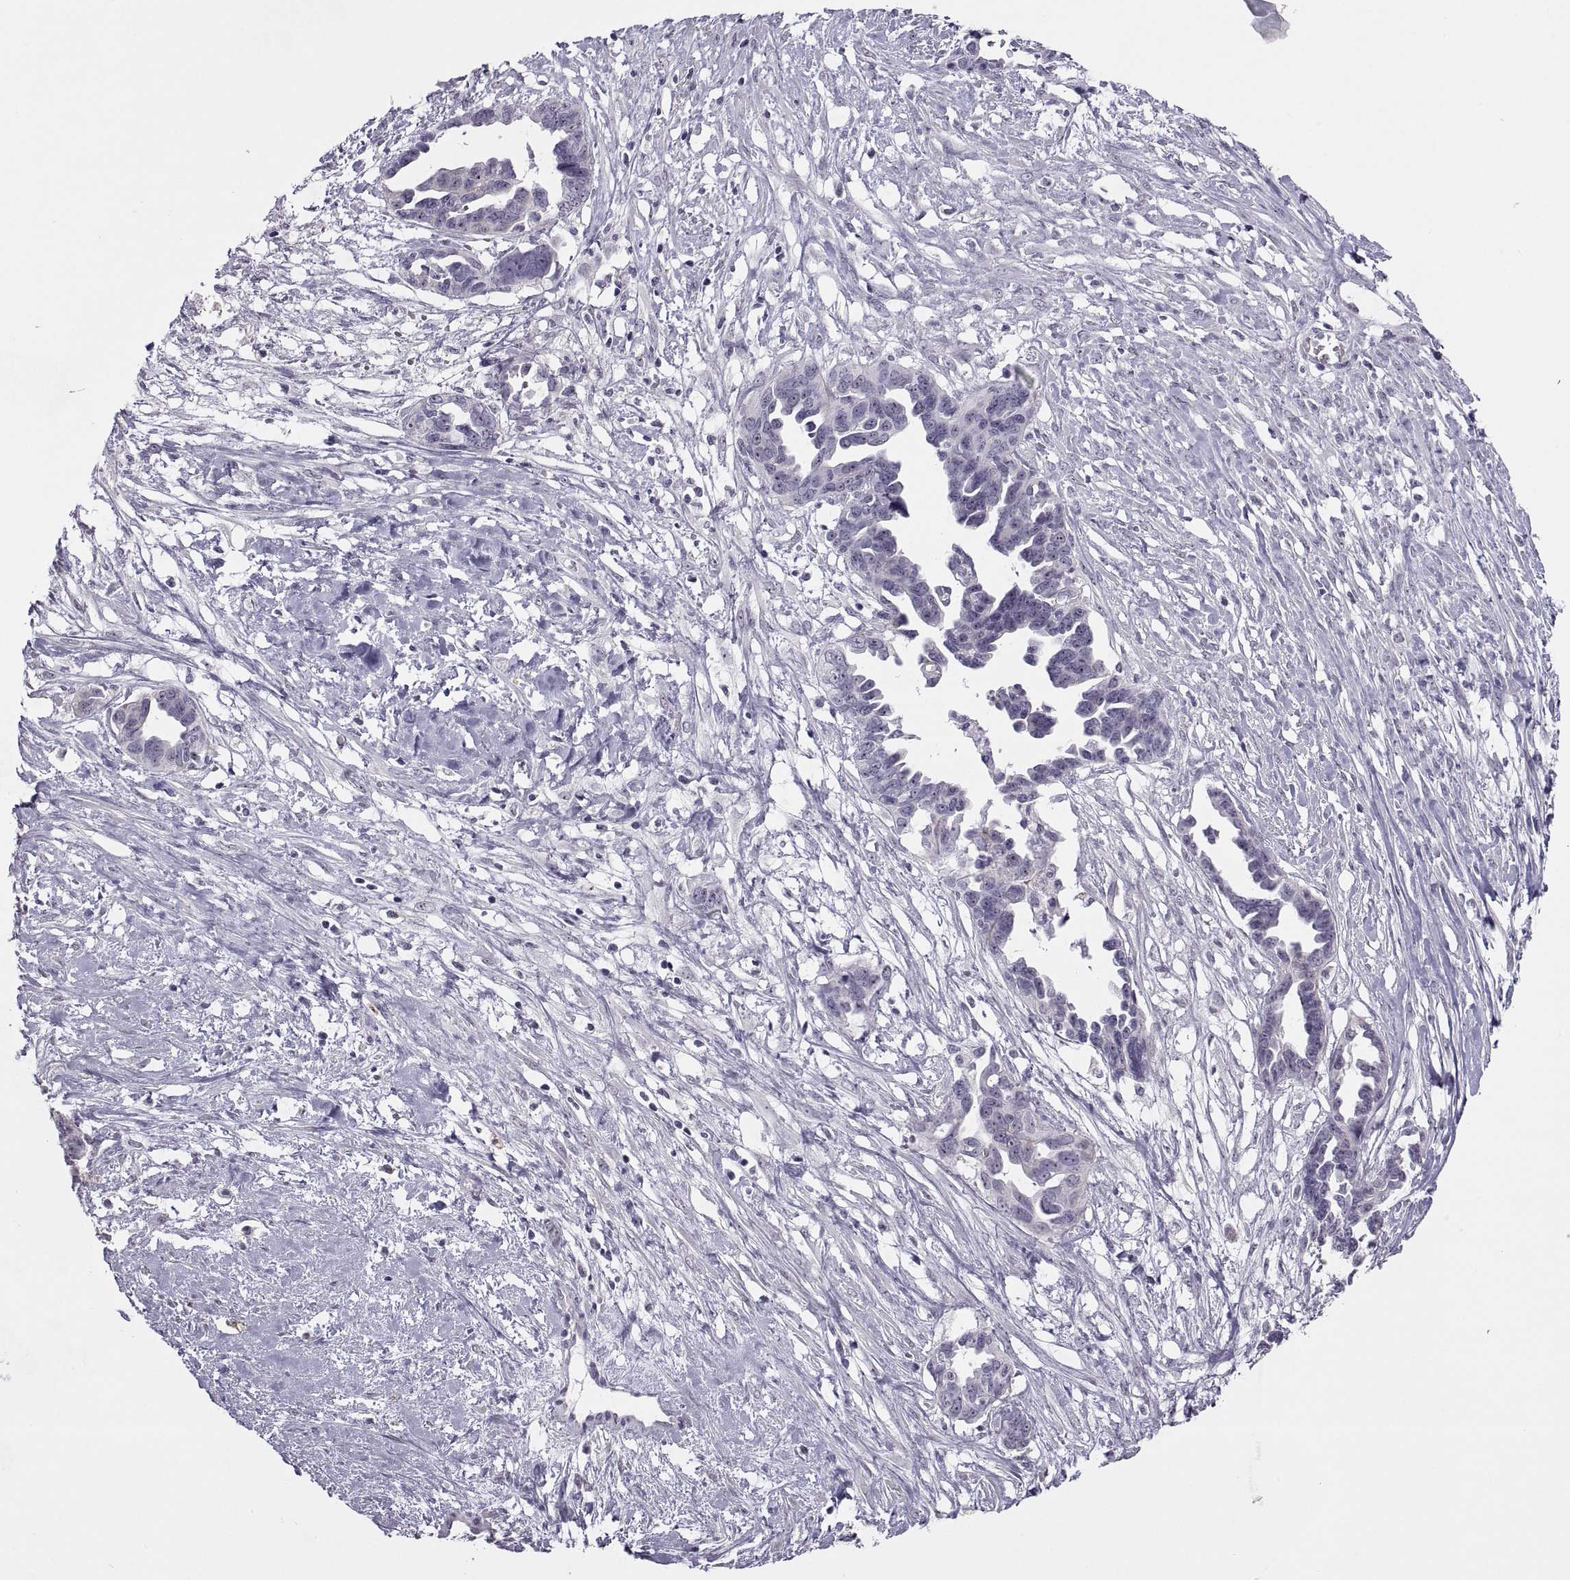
{"staining": {"intensity": "negative", "quantity": "none", "location": "none"}, "tissue": "ovarian cancer", "cell_type": "Tumor cells", "image_type": "cancer", "snomed": [{"axis": "morphology", "description": "Cystadenocarcinoma, serous, NOS"}, {"axis": "topography", "description": "Ovary"}], "caption": "Immunohistochemical staining of ovarian cancer (serous cystadenocarcinoma) reveals no significant positivity in tumor cells.", "gene": "ASIC2", "patient": {"sex": "female", "age": 69}}